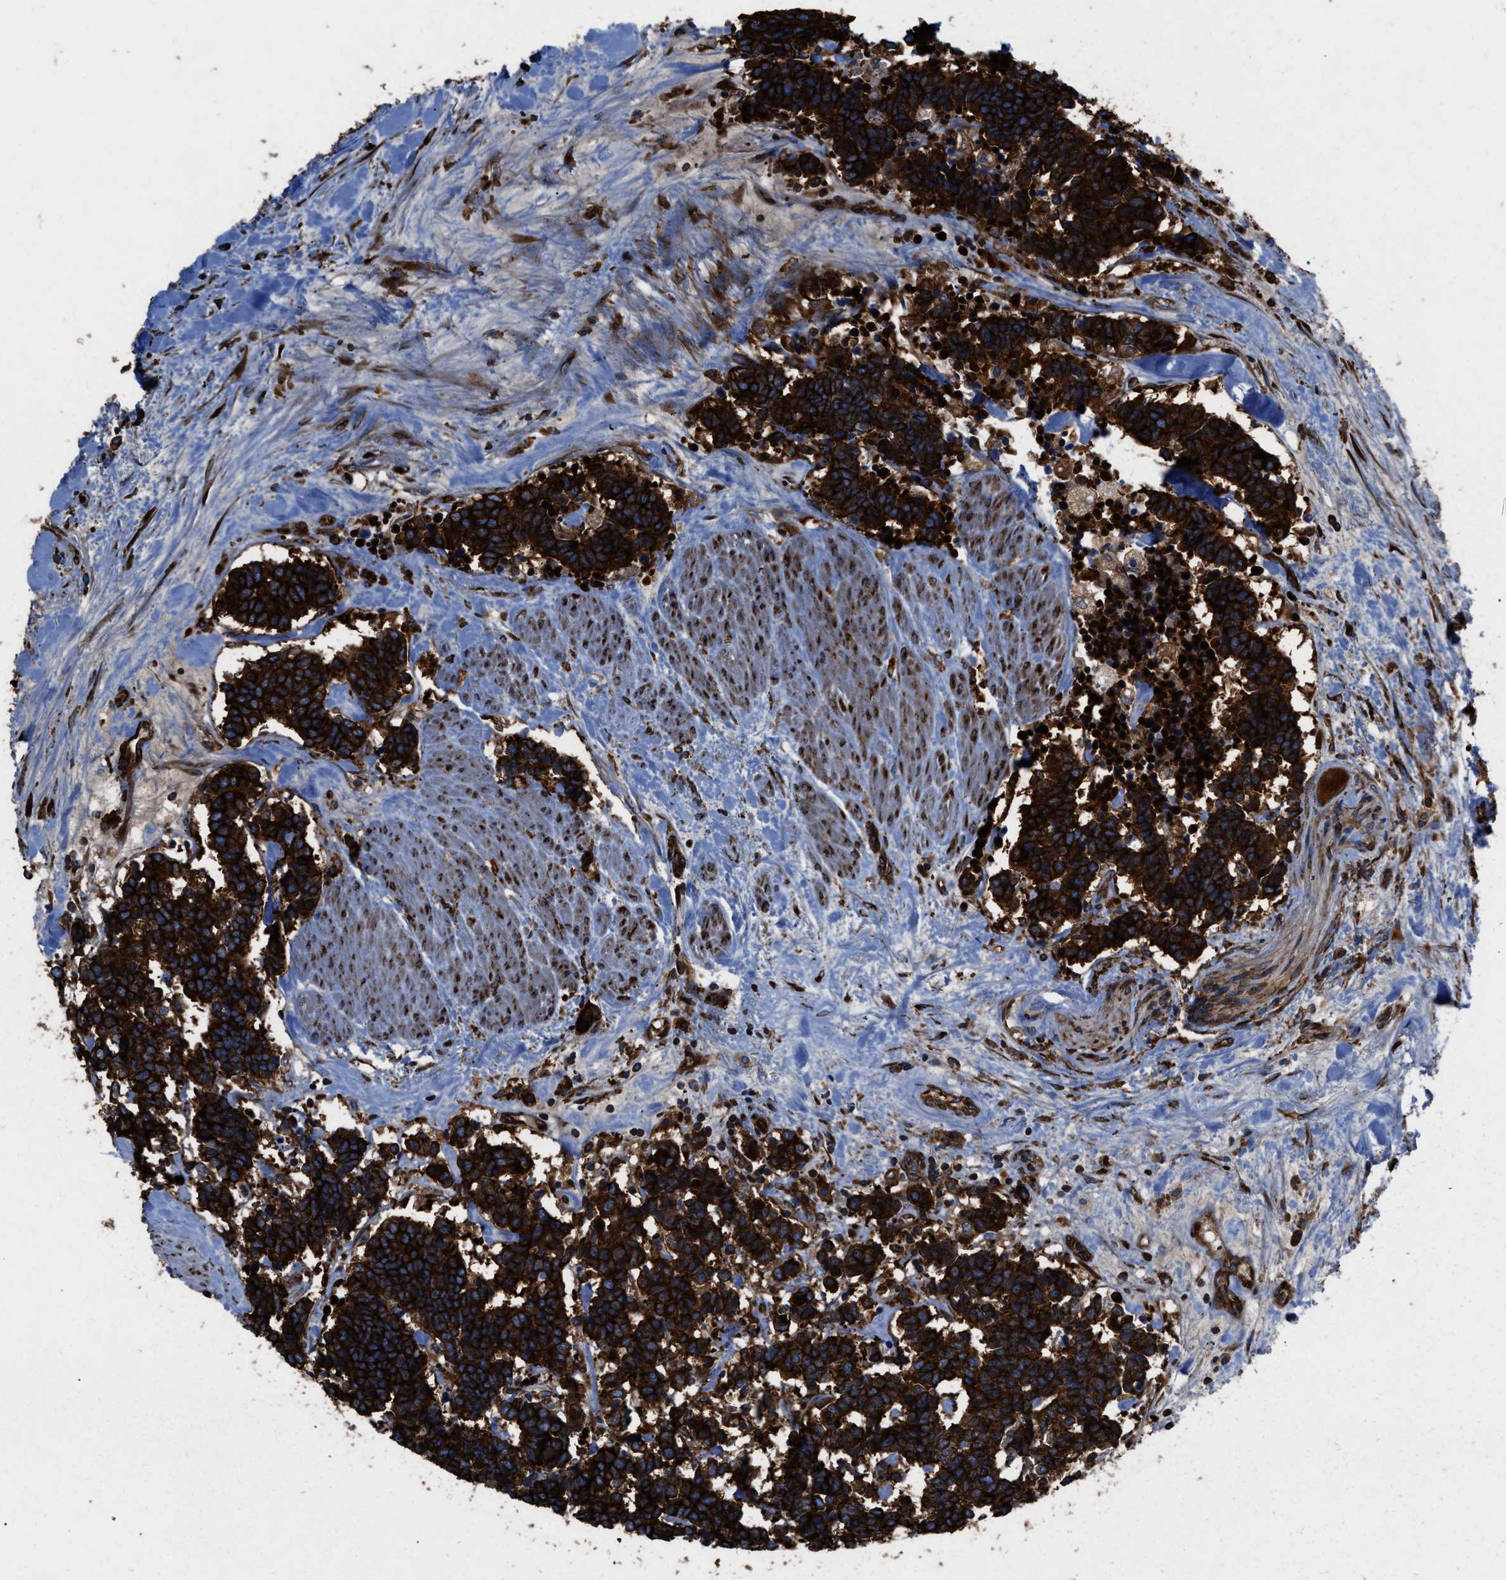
{"staining": {"intensity": "strong", "quantity": ">75%", "location": "cytoplasmic/membranous"}, "tissue": "carcinoid", "cell_type": "Tumor cells", "image_type": "cancer", "snomed": [{"axis": "morphology", "description": "Carcinoma, NOS"}, {"axis": "morphology", "description": "Carcinoid, malignant, NOS"}, {"axis": "topography", "description": "Urinary bladder"}], "caption": "Immunohistochemical staining of human carcinoid reveals high levels of strong cytoplasmic/membranous expression in approximately >75% of tumor cells.", "gene": "CAPRIN1", "patient": {"sex": "male", "age": 57}}